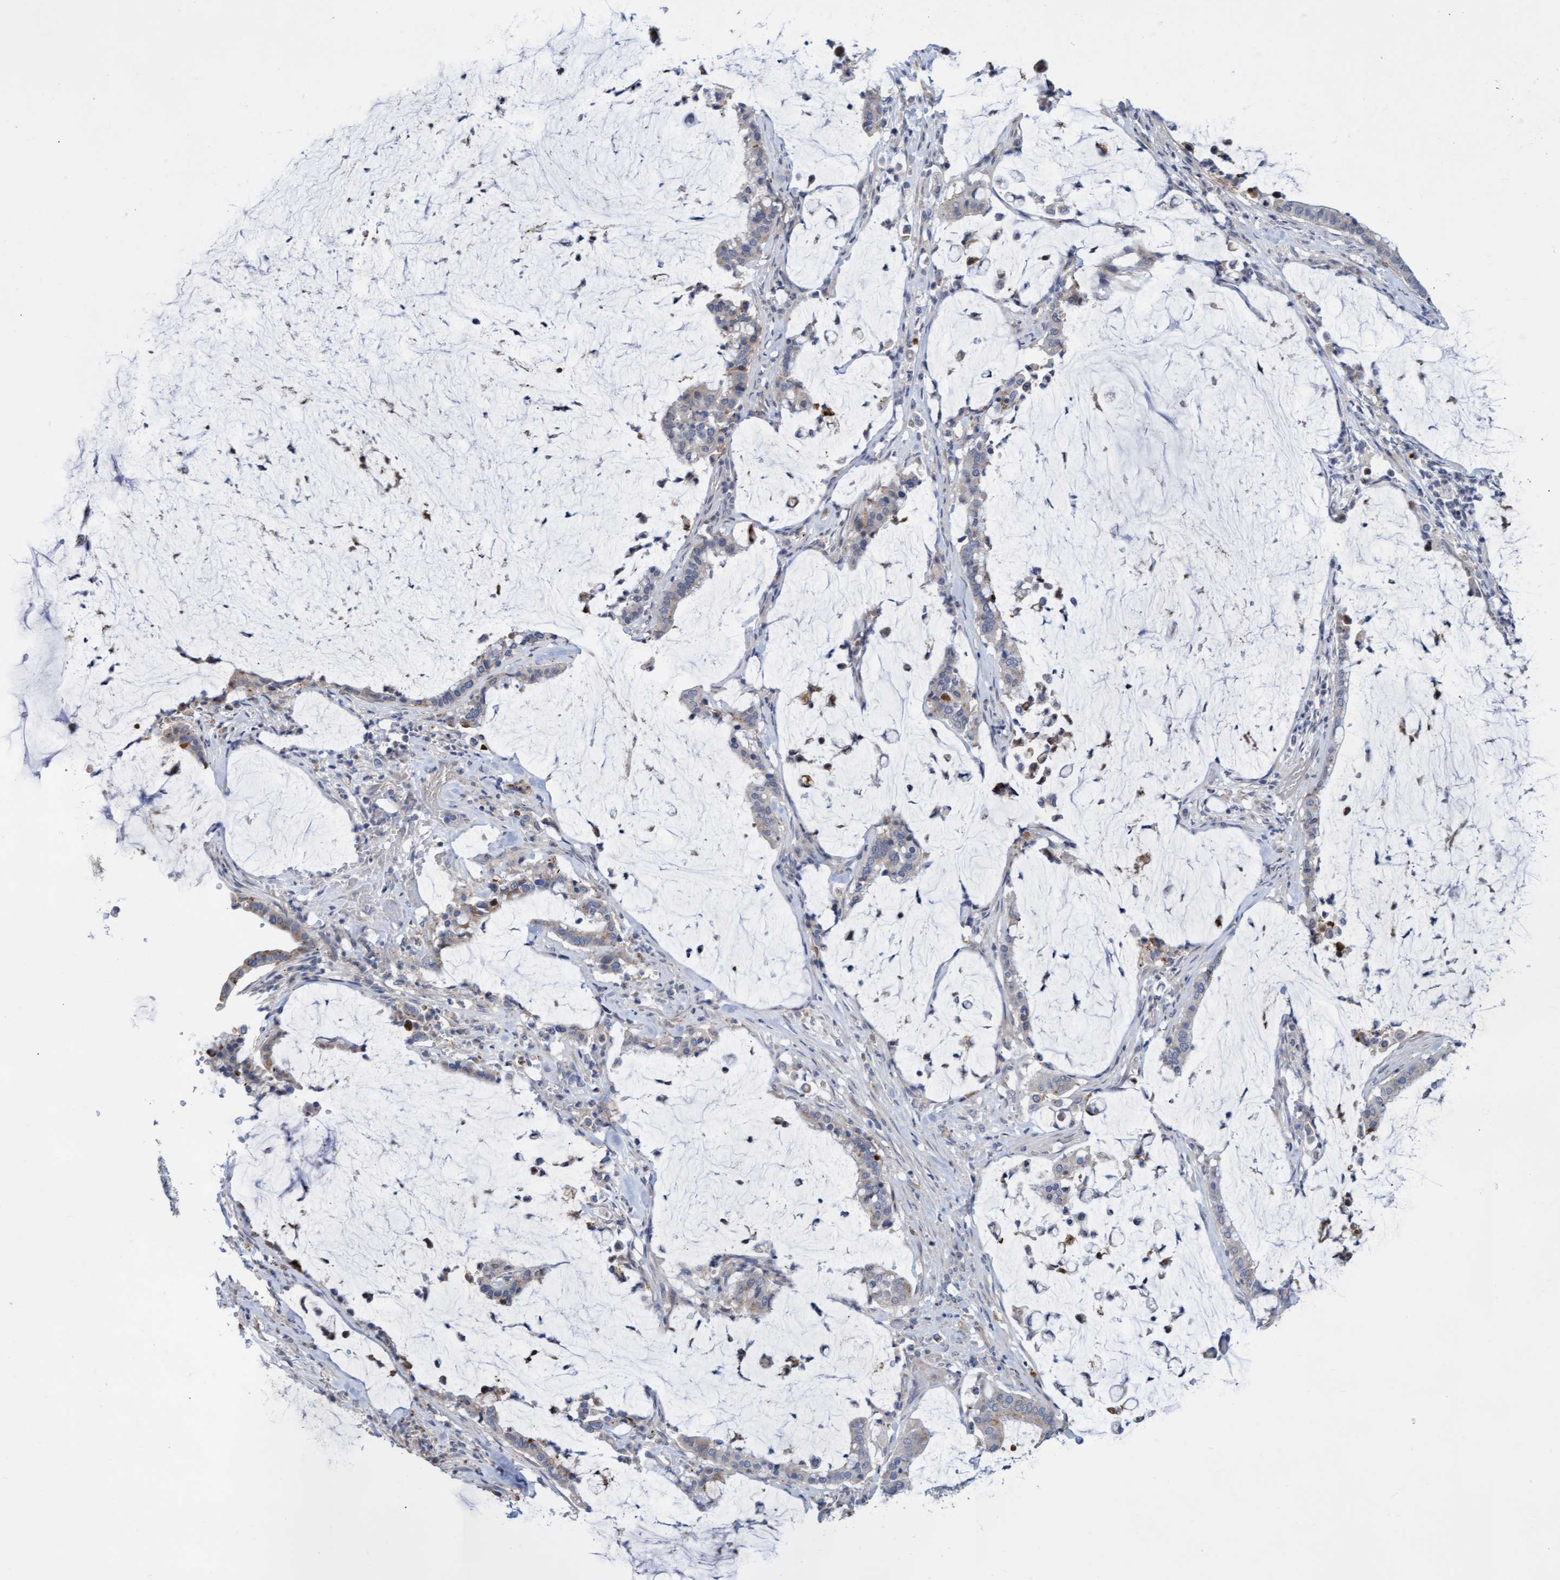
{"staining": {"intensity": "weak", "quantity": "<25%", "location": "cytoplasmic/membranous"}, "tissue": "pancreatic cancer", "cell_type": "Tumor cells", "image_type": "cancer", "snomed": [{"axis": "morphology", "description": "Adenocarcinoma, NOS"}, {"axis": "topography", "description": "Pancreas"}], "caption": "A high-resolution histopathology image shows immunohistochemistry staining of adenocarcinoma (pancreatic), which shows no significant staining in tumor cells.", "gene": "ABCF2", "patient": {"sex": "male", "age": 41}}